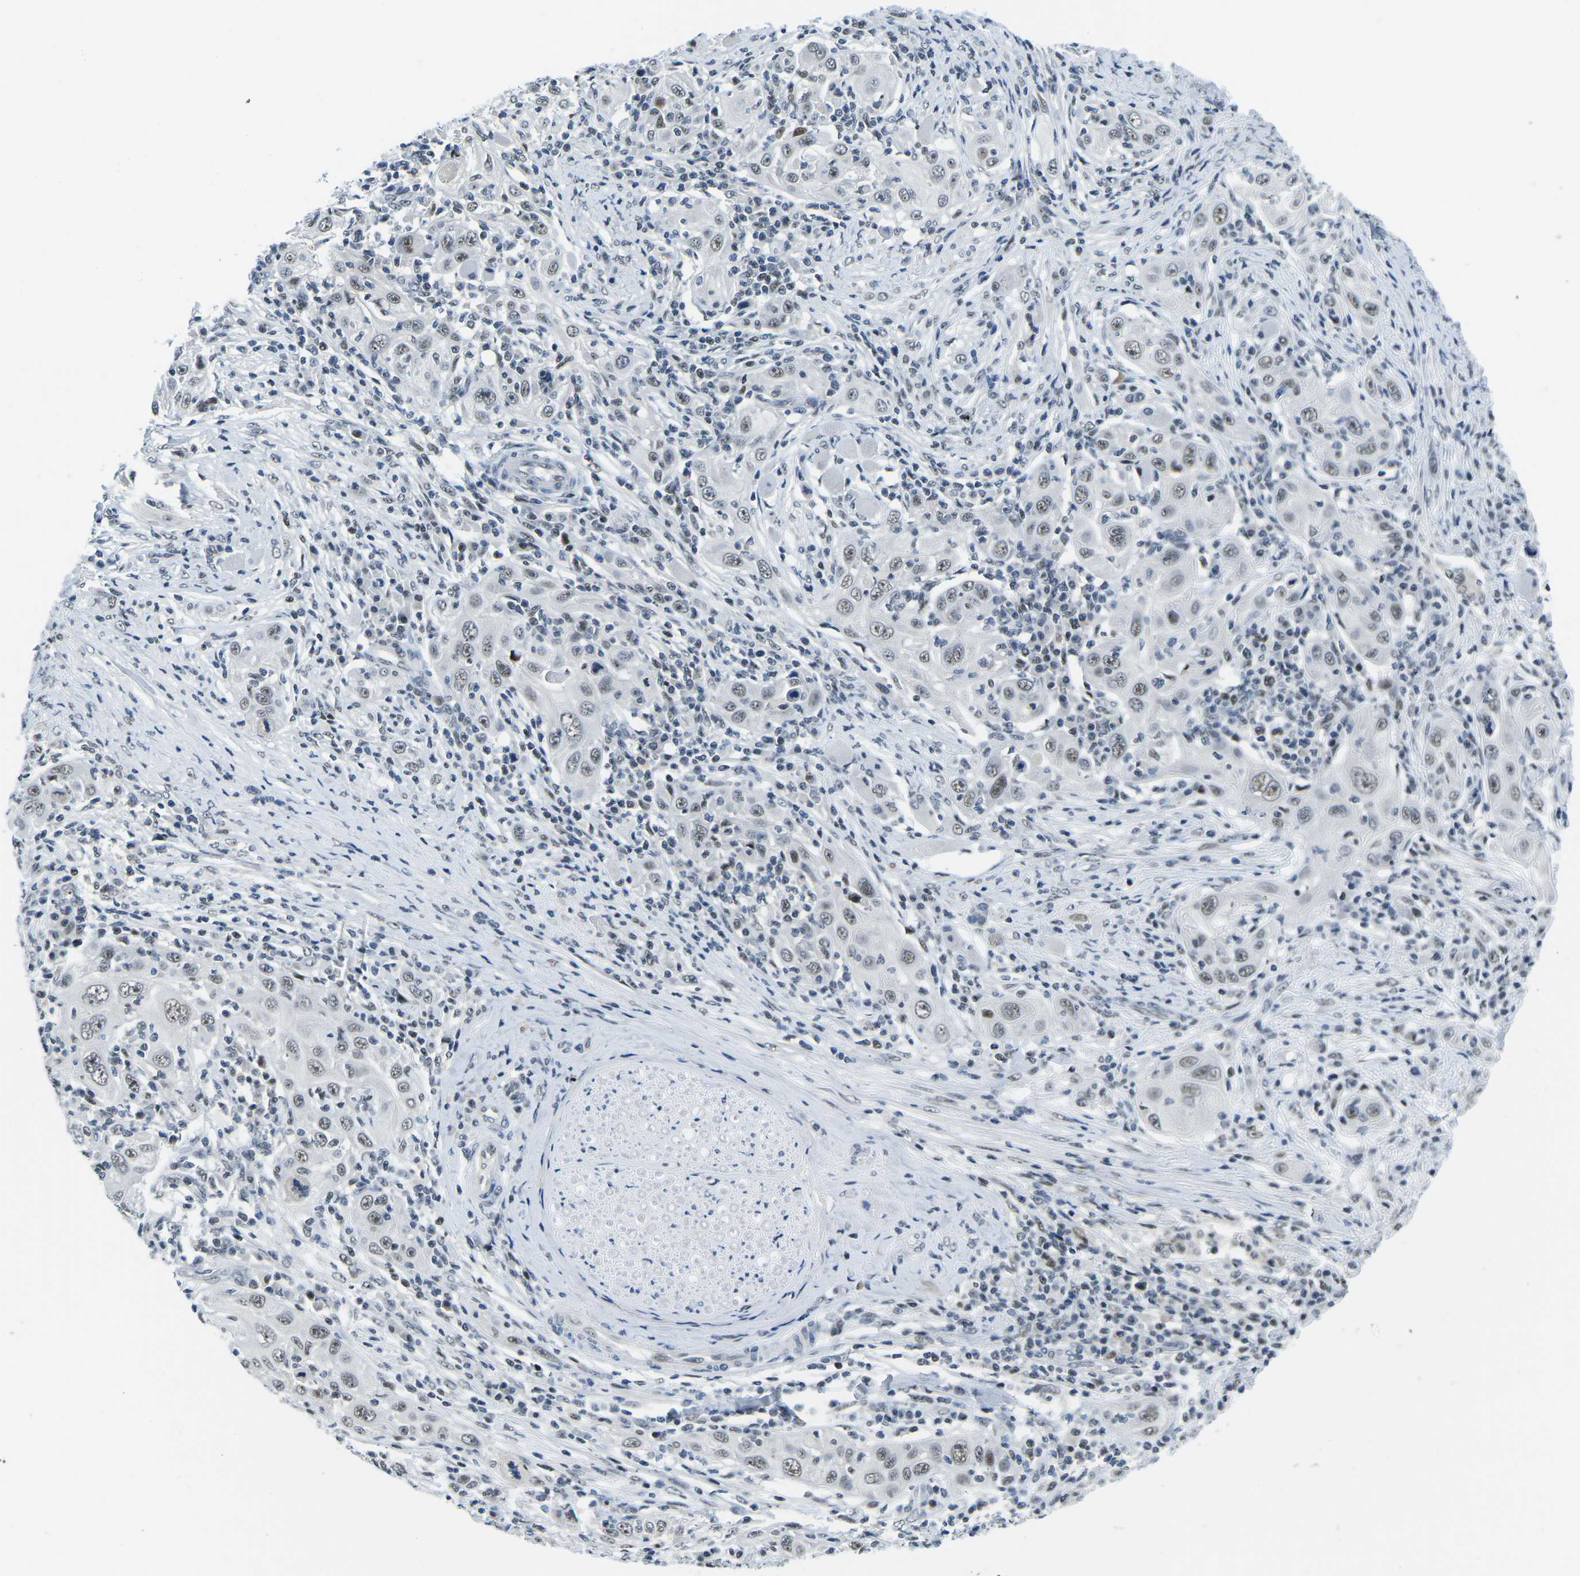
{"staining": {"intensity": "weak", "quantity": ">75%", "location": "nuclear"}, "tissue": "skin cancer", "cell_type": "Tumor cells", "image_type": "cancer", "snomed": [{"axis": "morphology", "description": "Squamous cell carcinoma, NOS"}, {"axis": "topography", "description": "Skin"}], "caption": "Immunohistochemistry (IHC) staining of skin cancer (squamous cell carcinoma), which displays low levels of weak nuclear expression in approximately >75% of tumor cells indicating weak nuclear protein staining. The staining was performed using DAB (brown) for protein detection and nuclei were counterstained in hematoxylin (blue).", "gene": "PRPF8", "patient": {"sex": "female", "age": 88}}